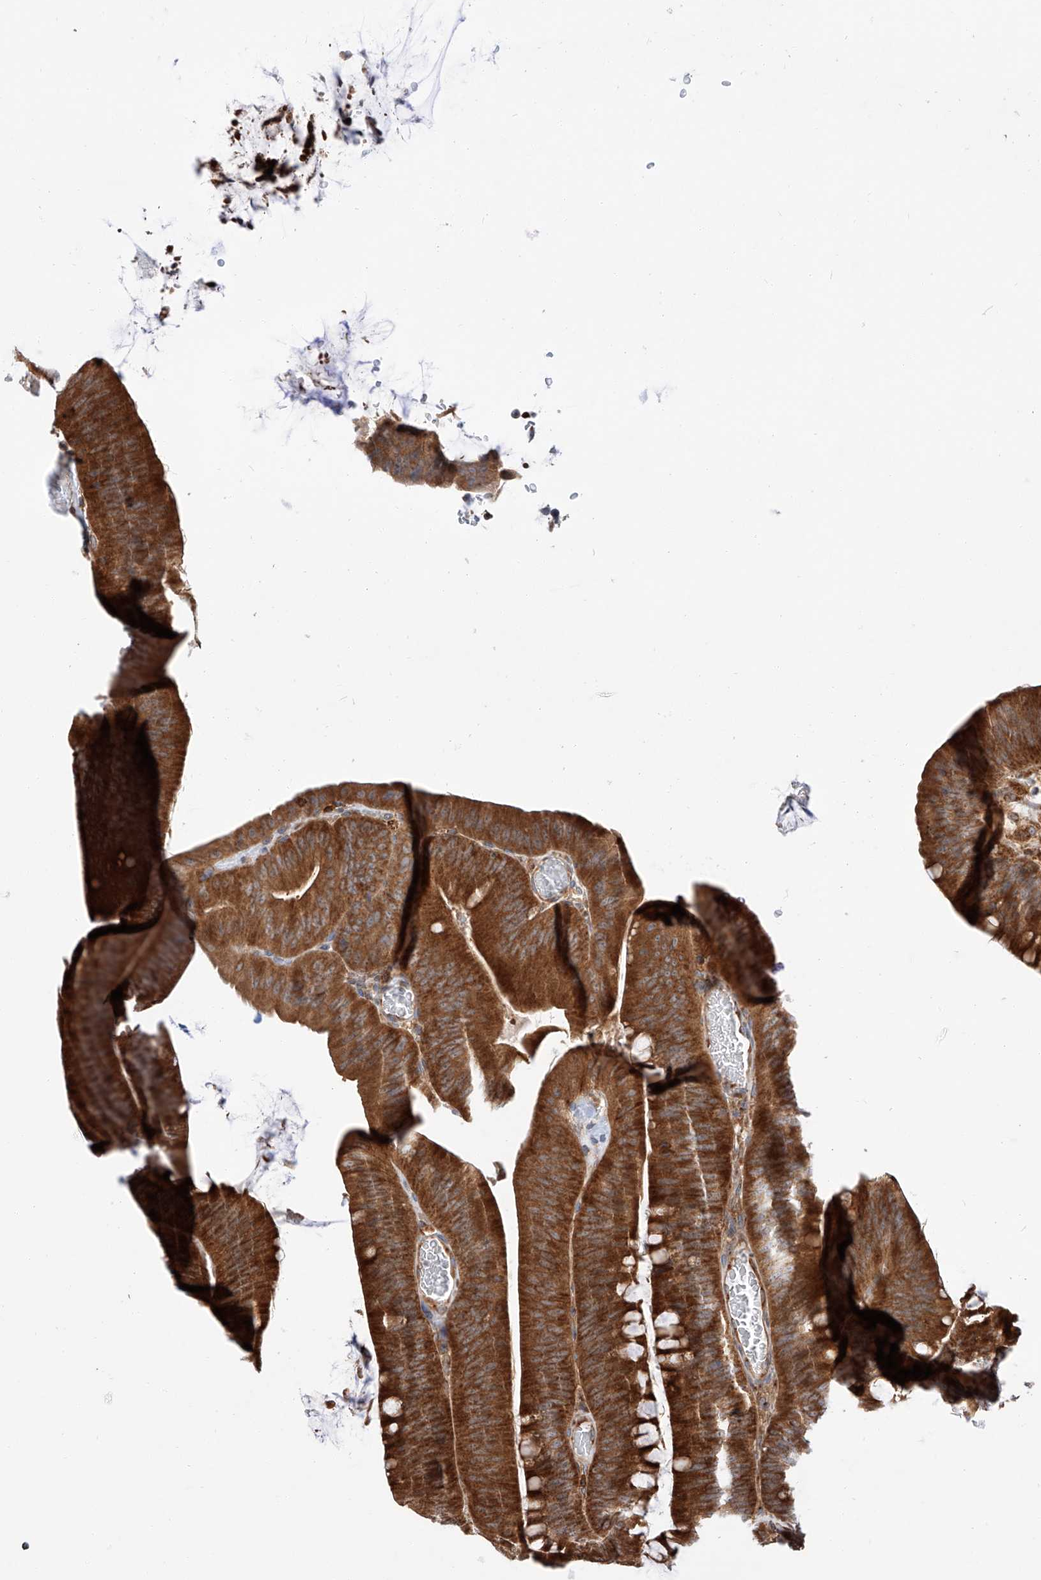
{"staining": {"intensity": "strong", "quantity": ">75%", "location": "cytoplasmic/membranous"}, "tissue": "colorectal cancer", "cell_type": "Tumor cells", "image_type": "cancer", "snomed": [{"axis": "morphology", "description": "Normal tissue, NOS"}, {"axis": "topography", "description": "Colon"}], "caption": "Strong cytoplasmic/membranous expression for a protein is seen in about >75% of tumor cells of colorectal cancer using IHC.", "gene": "ISCA2", "patient": {"sex": "female", "age": 82}}